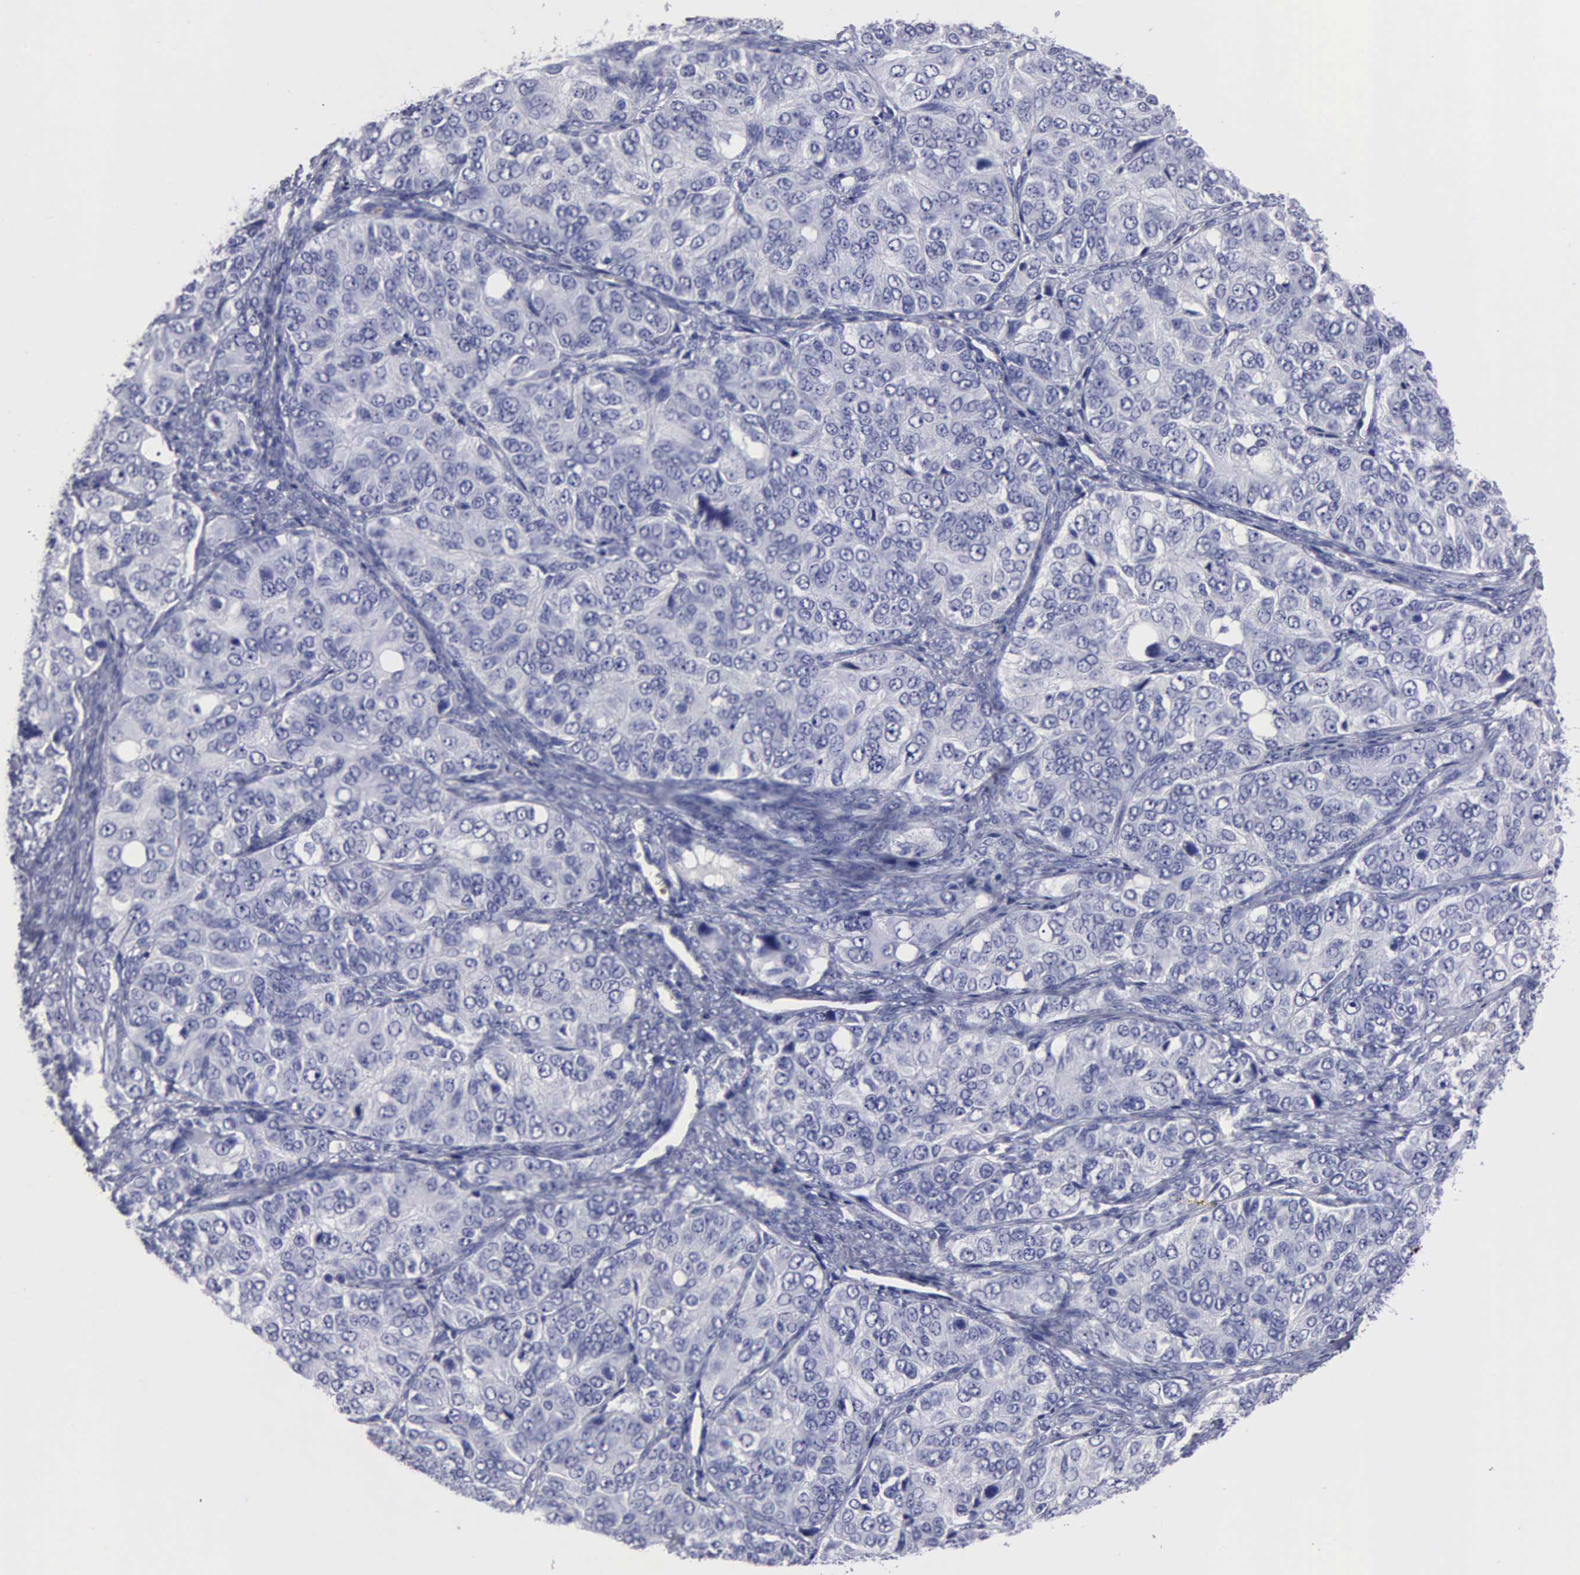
{"staining": {"intensity": "negative", "quantity": "none", "location": "none"}, "tissue": "ovarian cancer", "cell_type": "Tumor cells", "image_type": "cancer", "snomed": [{"axis": "morphology", "description": "Carcinoma, endometroid"}, {"axis": "topography", "description": "Ovary"}], "caption": "DAB (3,3'-diaminobenzidine) immunohistochemical staining of ovarian endometroid carcinoma exhibits no significant staining in tumor cells. The staining is performed using DAB (3,3'-diaminobenzidine) brown chromogen with nuclei counter-stained in using hematoxylin.", "gene": "CTSG", "patient": {"sex": "female", "age": 51}}